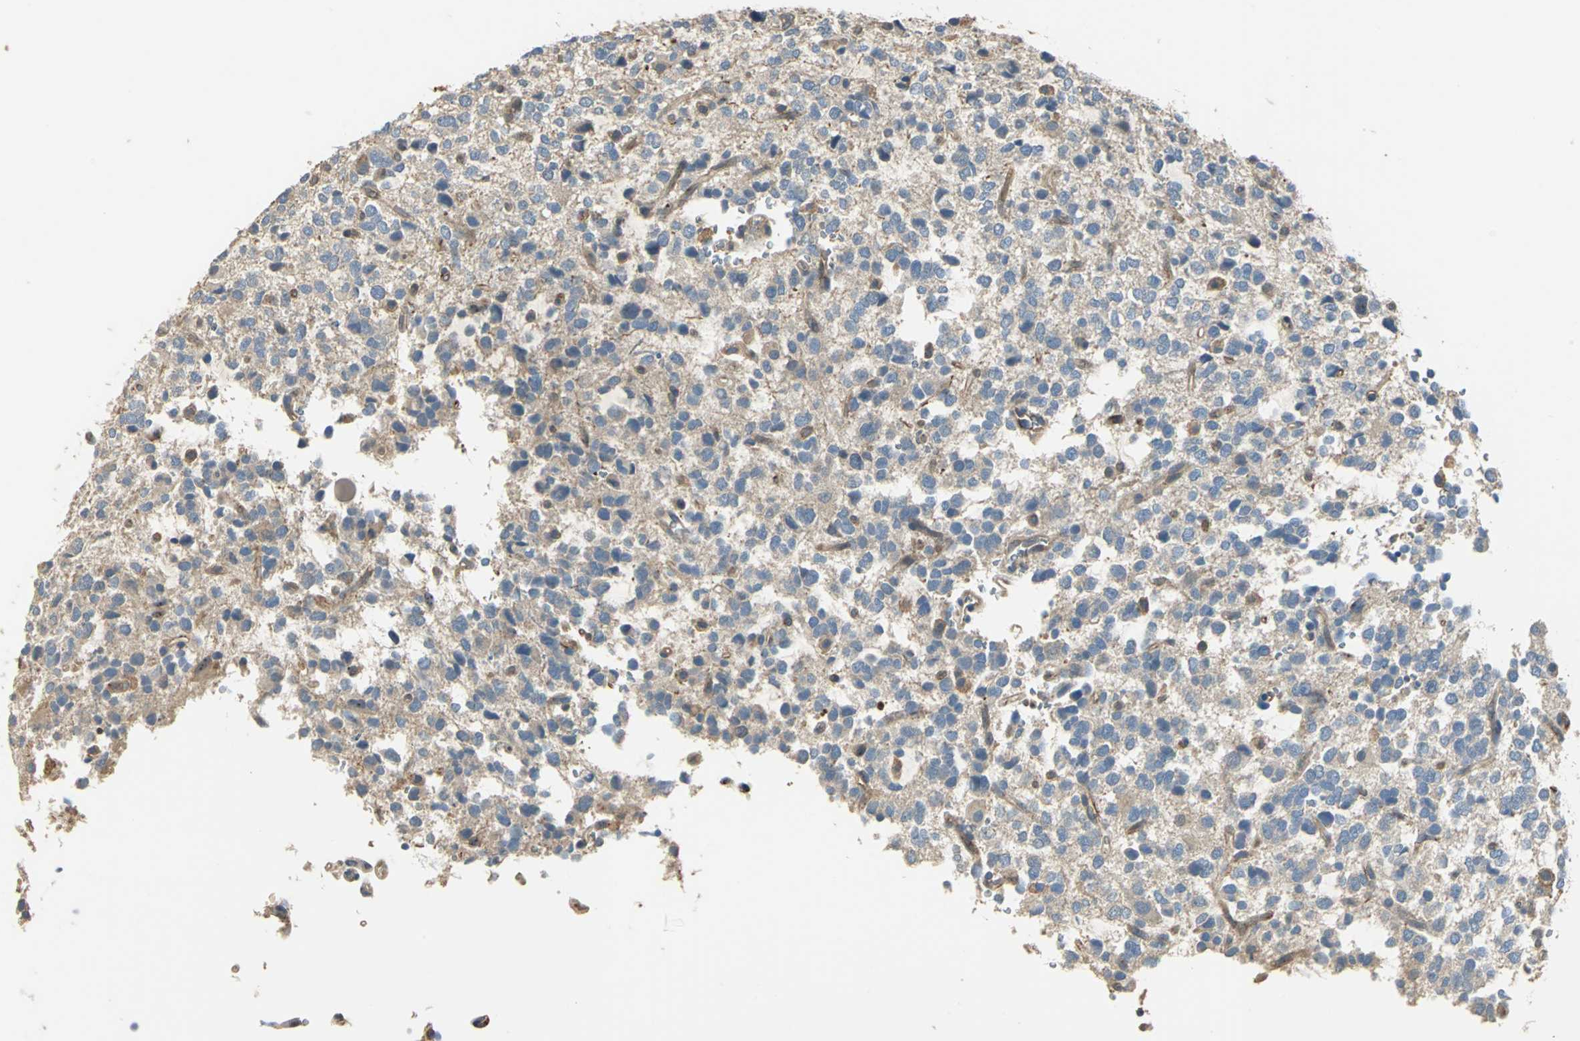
{"staining": {"intensity": "weak", "quantity": "25%-75%", "location": "cytoplasmic/membranous"}, "tissue": "glioma", "cell_type": "Tumor cells", "image_type": "cancer", "snomed": [{"axis": "morphology", "description": "Glioma, malignant, High grade"}, {"axis": "topography", "description": "Brain"}], "caption": "Protein expression analysis of malignant high-grade glioma displays weak cytoplasmic/membranous expression in about 25%-75% of tumor cells.", "gene": "RAPGEF1", "patient": {"sex": "male", "age": 47}}